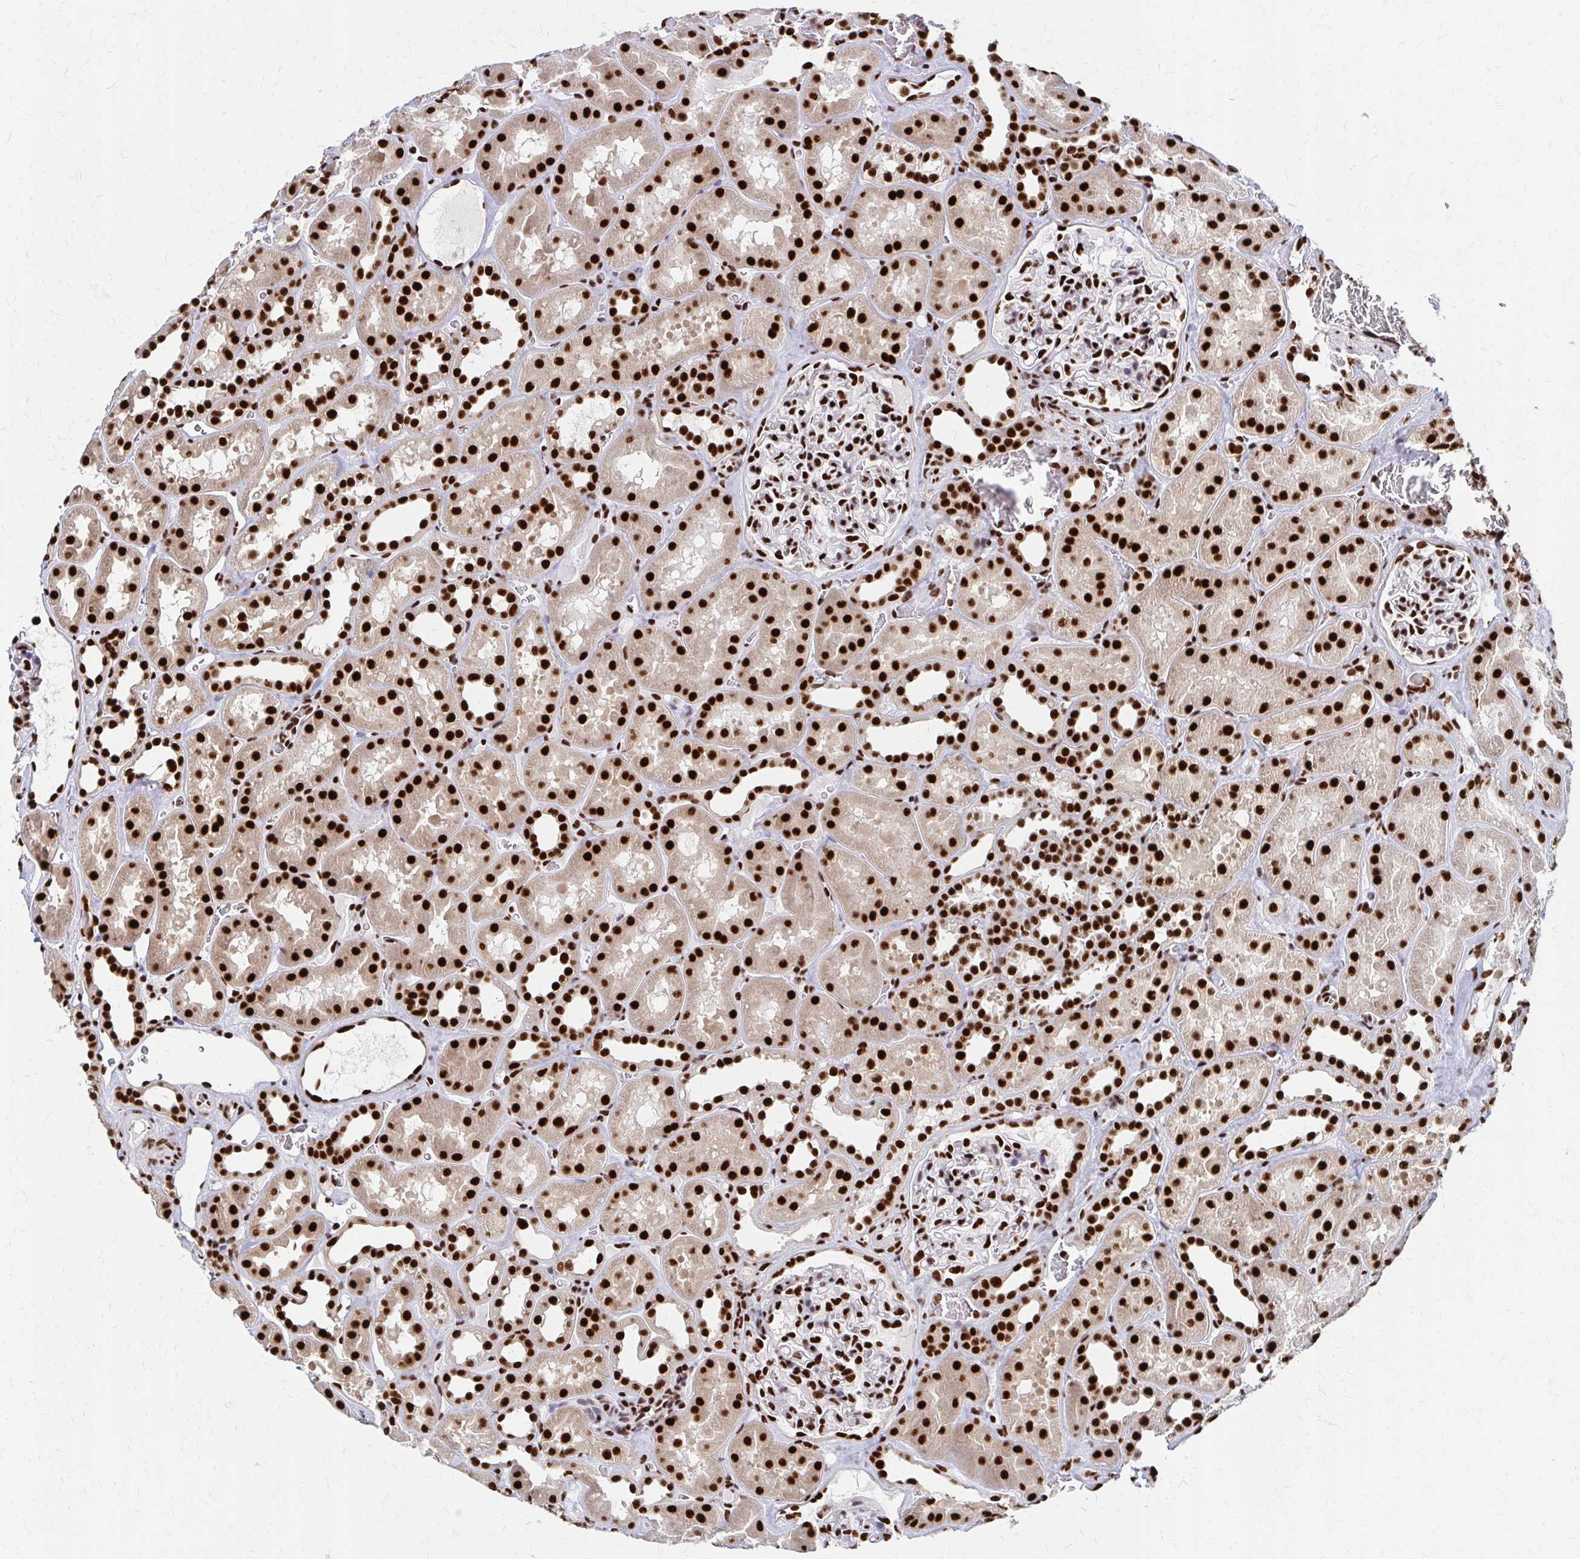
{"staining": {"intensity": "strong", "quantity": ">75%", "location": "nuclear"}, "tissue": "kidney", "cell_type": "Cells in glomeruli", "image_type": "normal", "snomed": [{"axis": "morphology", "description": "Normal tissue, NOS"}, {"axis": "topography", "description": "Kidney"}], "caption": "About >75% of cells in glomeruli in normal kidney reveal strong nuclear protein staining as visualized by brown immunohistochemical staining.", "gene": "CNKSR3", "patient": {"sex": "female", "age": 41}}